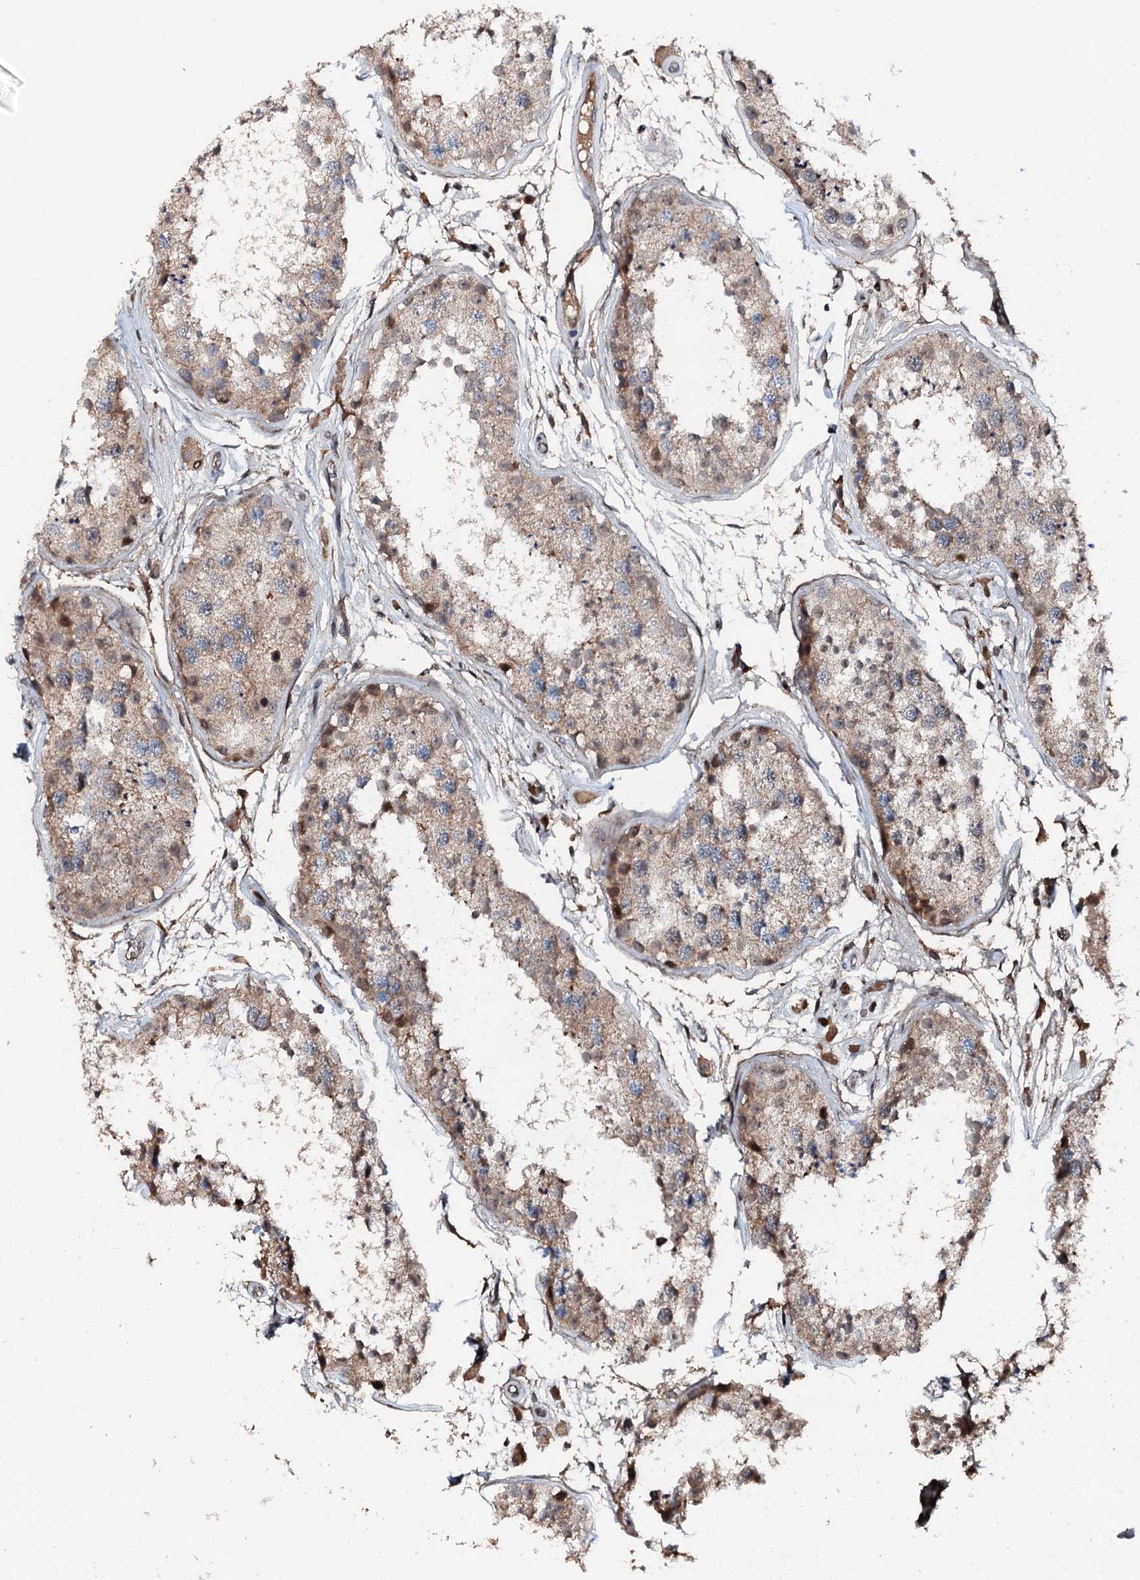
{"staining": {"intensity": "weak", "quantity": ">75%", "location": "cytoplasmic/membranous"}, "tissue": "testis", "cell_type": "Cells in seminiferous ducts", "image_type": "normal", "snomed": [{"axis": "morphology", "description": "Normal tissue, NOS"}, {"axis": "topography", "description": "Testis"}], "caption": "Immunohistochemical staining of unremarkable human testis exhibits weak cytoplasmic/membranous protein staining in approximately >75% of cells in seminiferous ducts.", "gene": "FLYWCH1", "patient": {"sex": "male", "age": 25}}